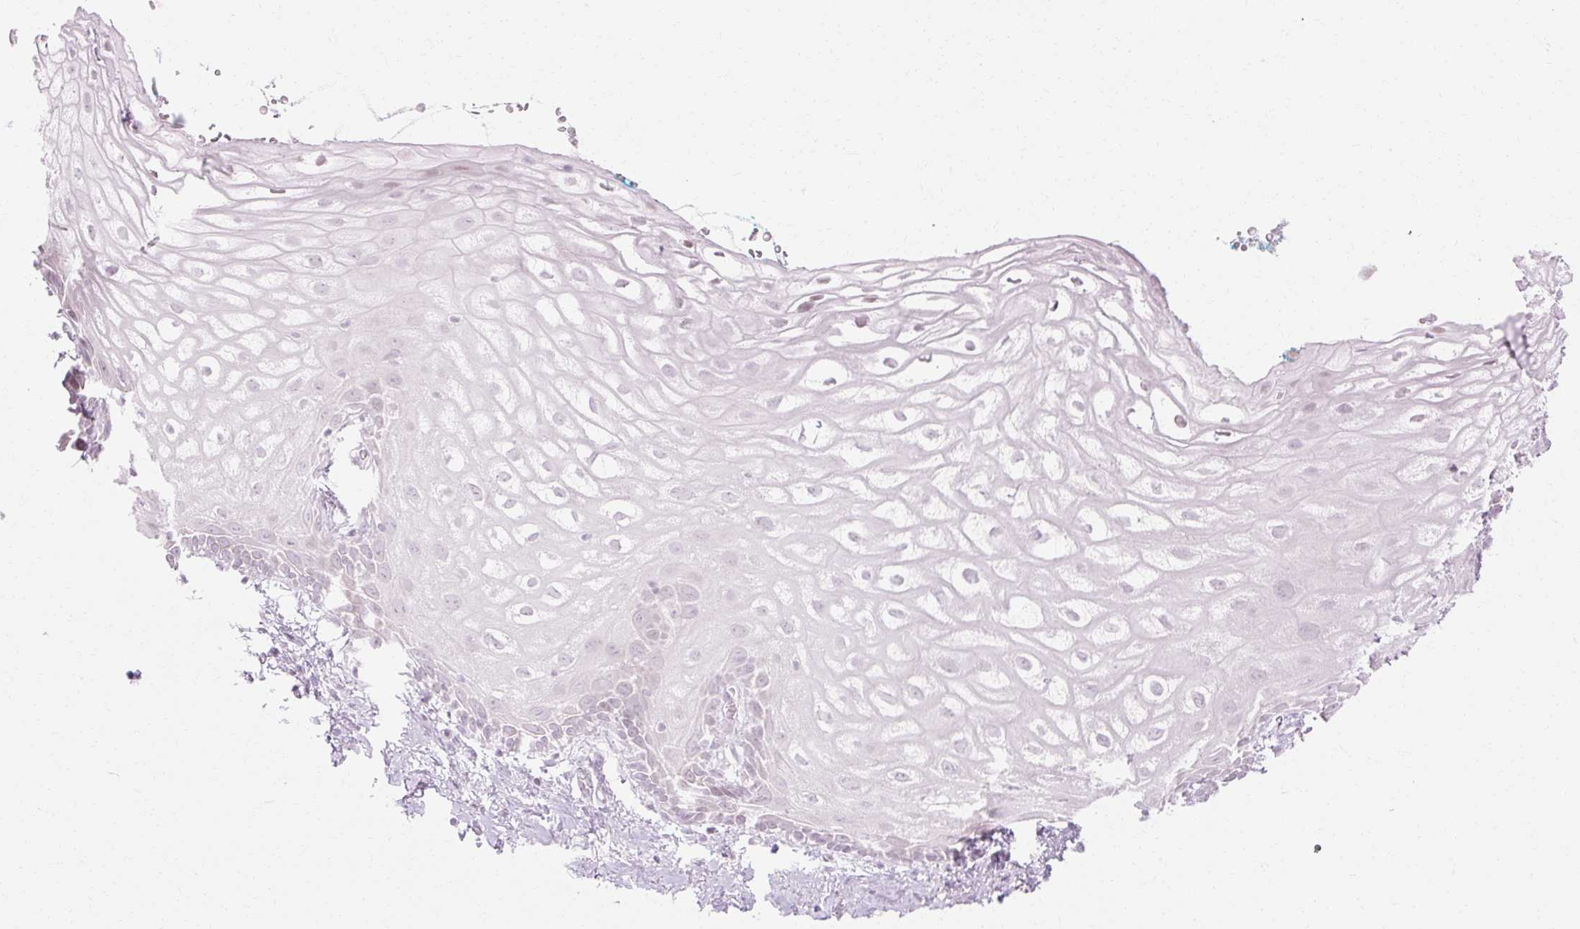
{"staining": {"intensity": "weak", "quantity": "<25%", "location": "nuclear"}, "tissue": "vagina", "cell_type": "Squamous epithelial cells", "image_type": "normal", "snomed": [{"axis": "morphology", "description": "Normal tissue, NOS"}, {"axis": "morphology", "description": "Adenocarcinoma, NOS"}, {"axis": "topography", "description": "Rectum"}, {"axis": "topography", "description": "Vagina"}, {"axis": "topography", "description": "Peripheral nerve tissue"}], "caption": "IHC image of benign vagina stained for a protein (brown), which reveals no staining in squamous epithelial cells. (DAB (3,3'-diaminobenzidine) immunohistochemistry (IHC) visualized using brightfield microscopy, high magnification).", "gene": "C3orf49", "patient": {"sex": "female", "age": 71}}